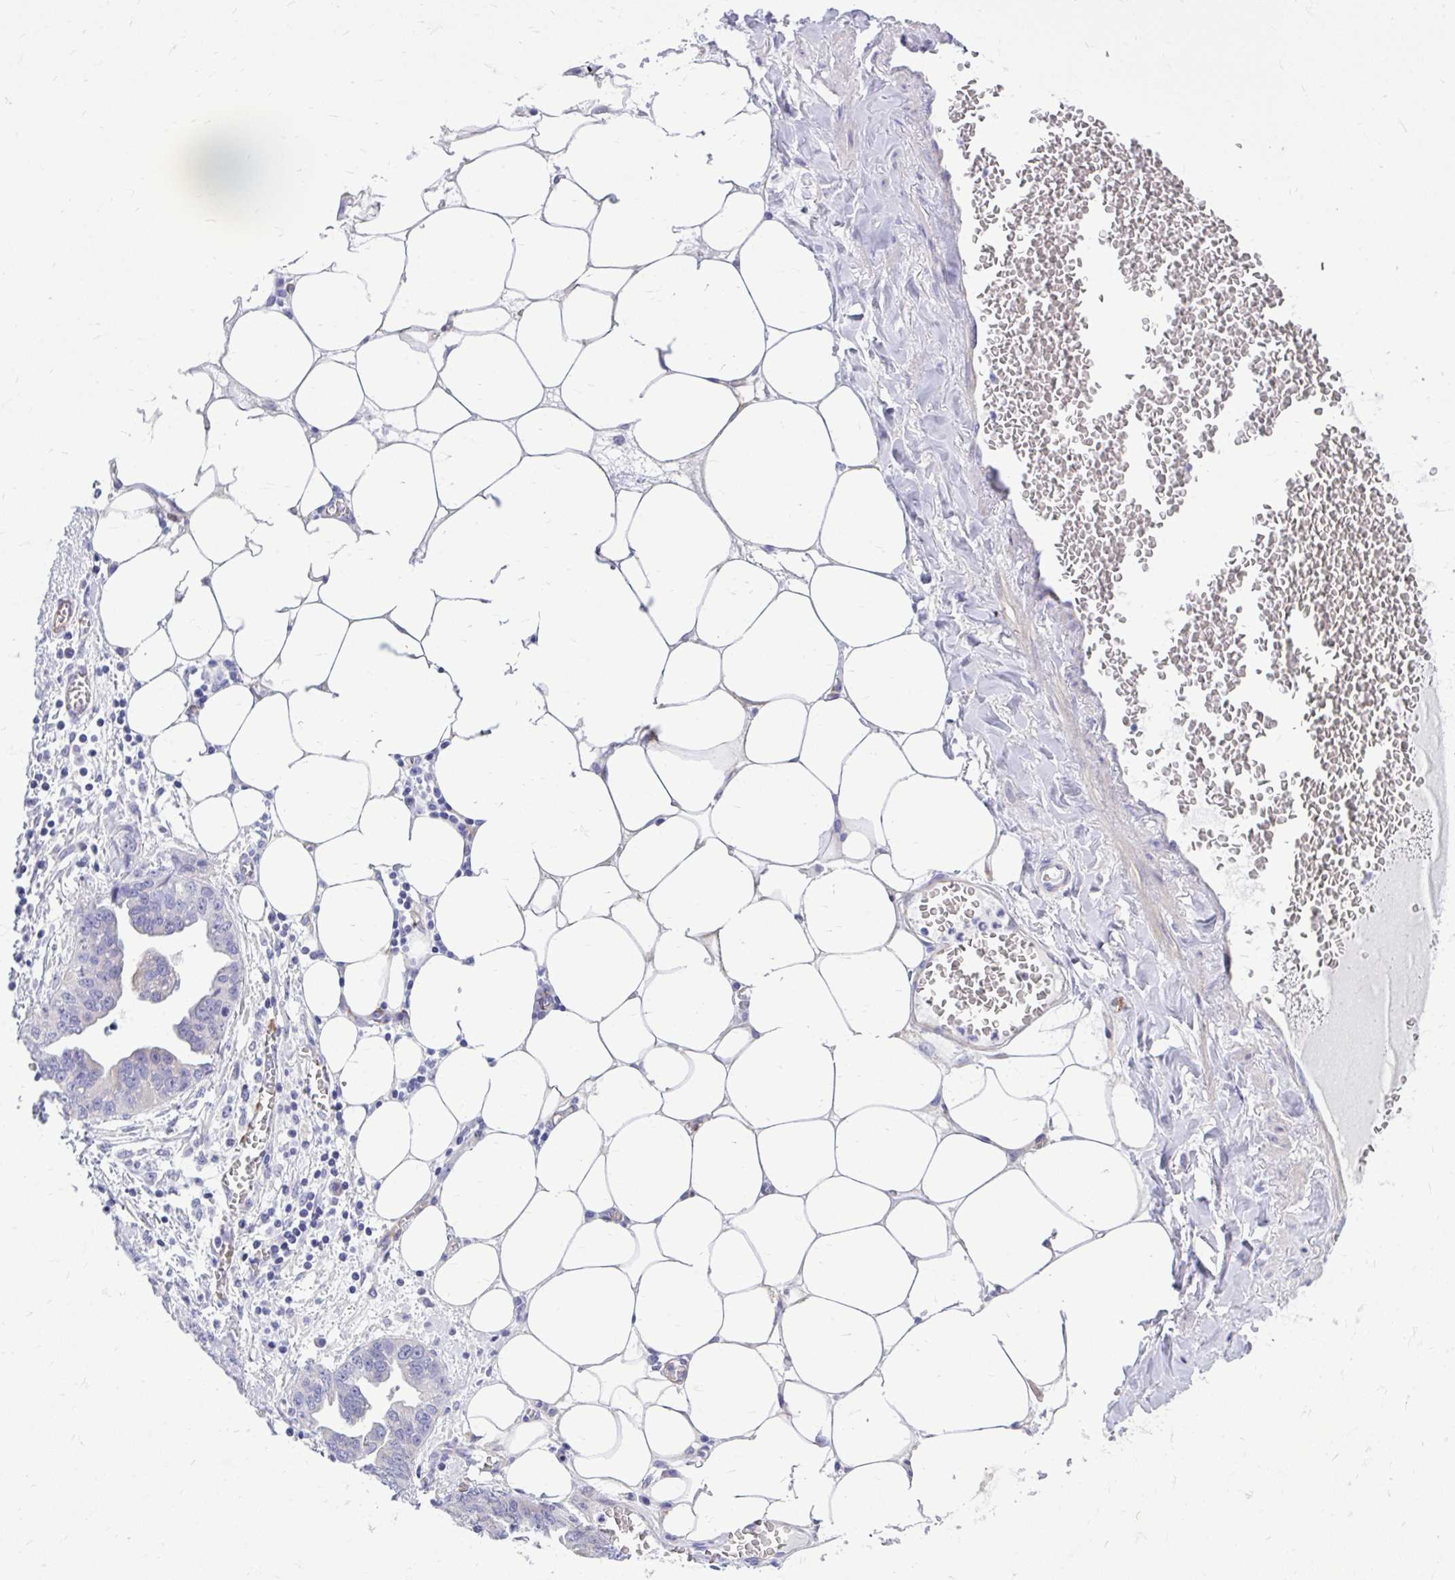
{"staining": {"intensity": "negative", "quantity": "none", "location": "none"}, "tissue": "ovarian cancer", "cell_type": "Tumor cells", "image_type": "cancer", "snomed": [{"axis": "morphology", "description": "Cystadenocarcinoma, serous, NOS"}, {"axis": "topography", "description": "Ovary"}], "caption": "This is a histopathology image of immunohistochemistry (IHC) staining of ovarian cancer, which shows no positivity in tumor cells.", "gene": "EPB41L1", "patient": {"sex": "female", "age": 75}}